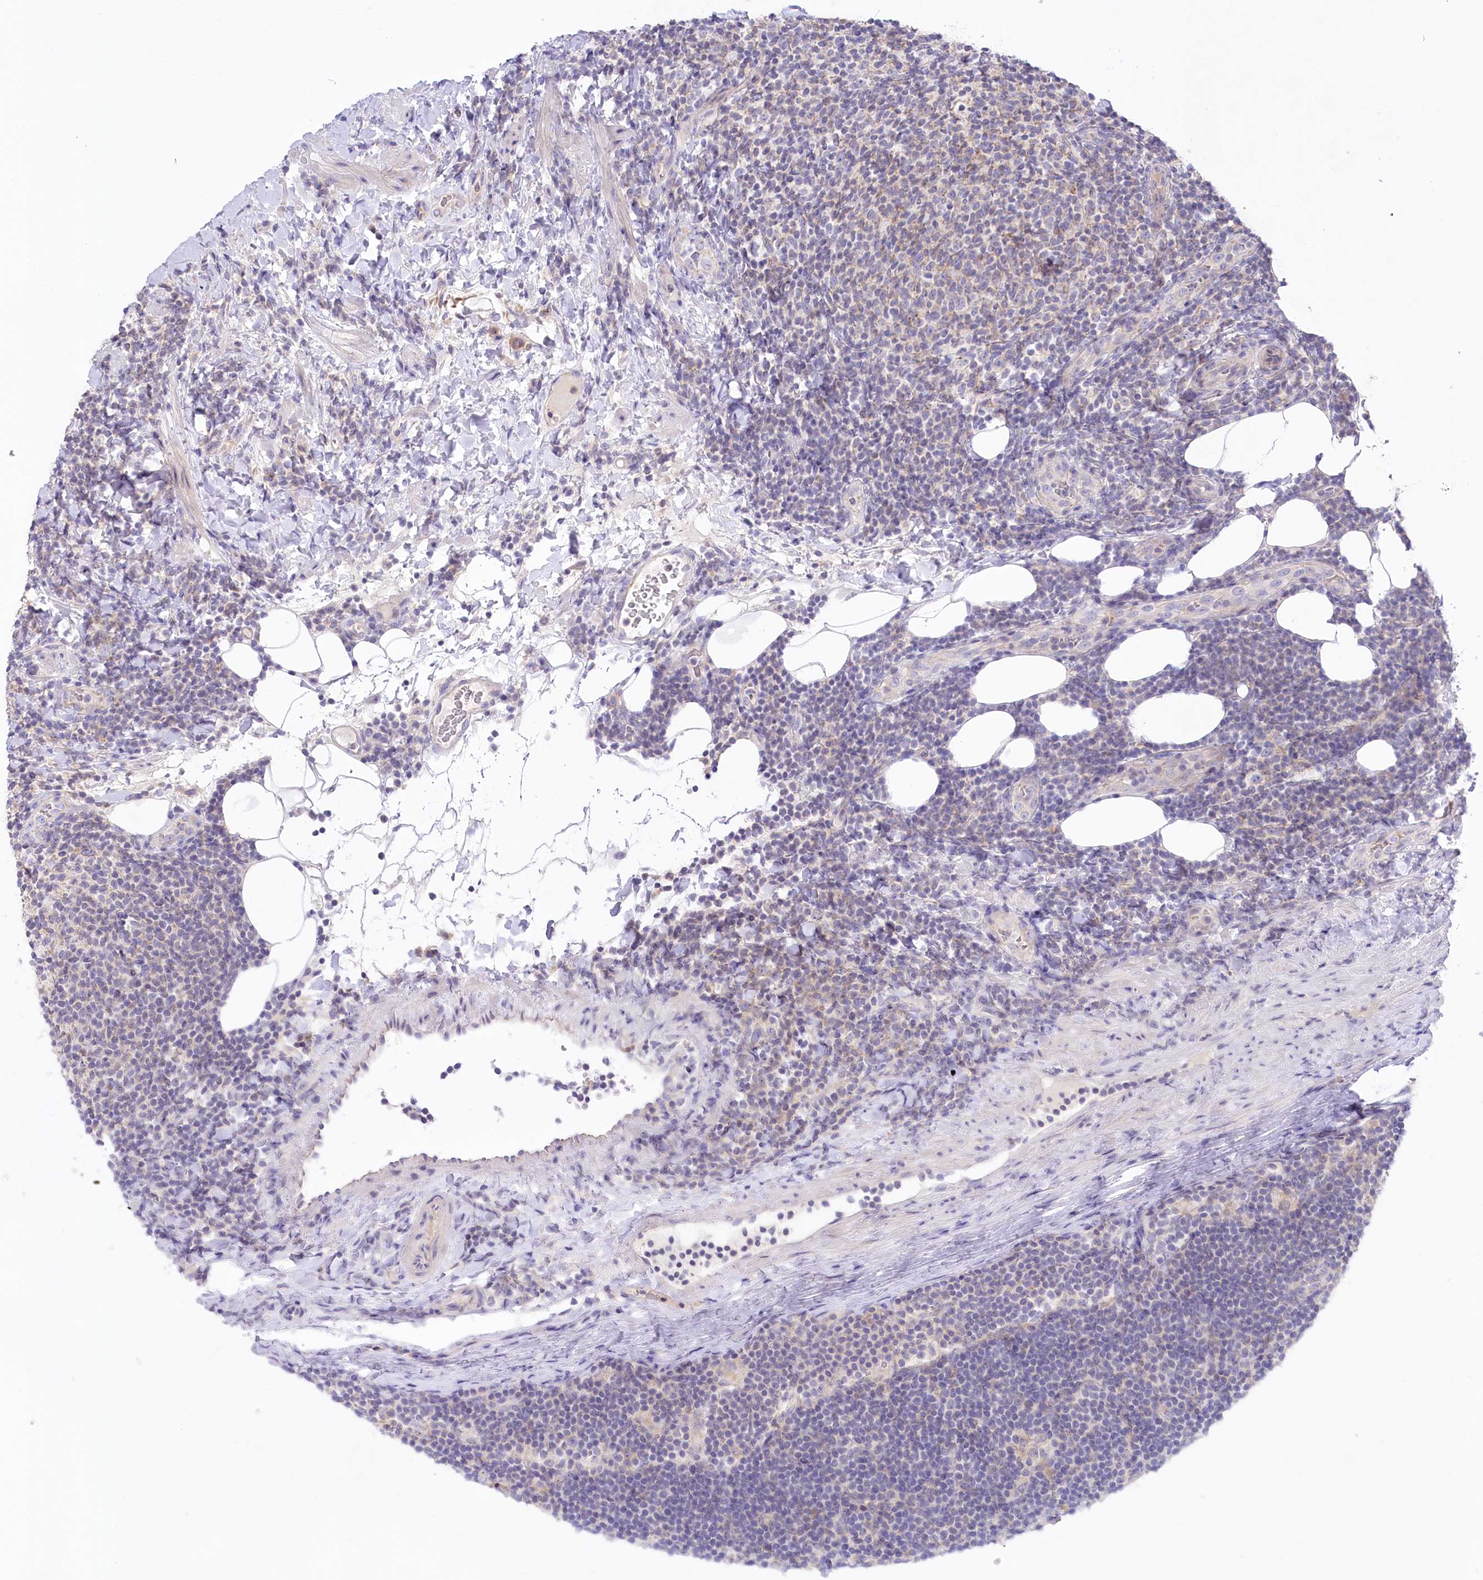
{"staining": {"intensity": "negative", "quantity": "none", "location": "none"}, "tissue": "lymphoma", "cell_type": "Tumor cells", "image_type": "cancer", "snomed": [{"axis": "morphology", "description": "Malignant lymphoma, non-Hodgkin's type, Low grade"}, {"axis": "topography", "description": "Lymph node"}], "caption": "Human lymphoma stained for a protein using IHC exhibits no expression in tumor cells.", "gene": "SLC6A11", "patient": {"sex": "male", "age": 66}}